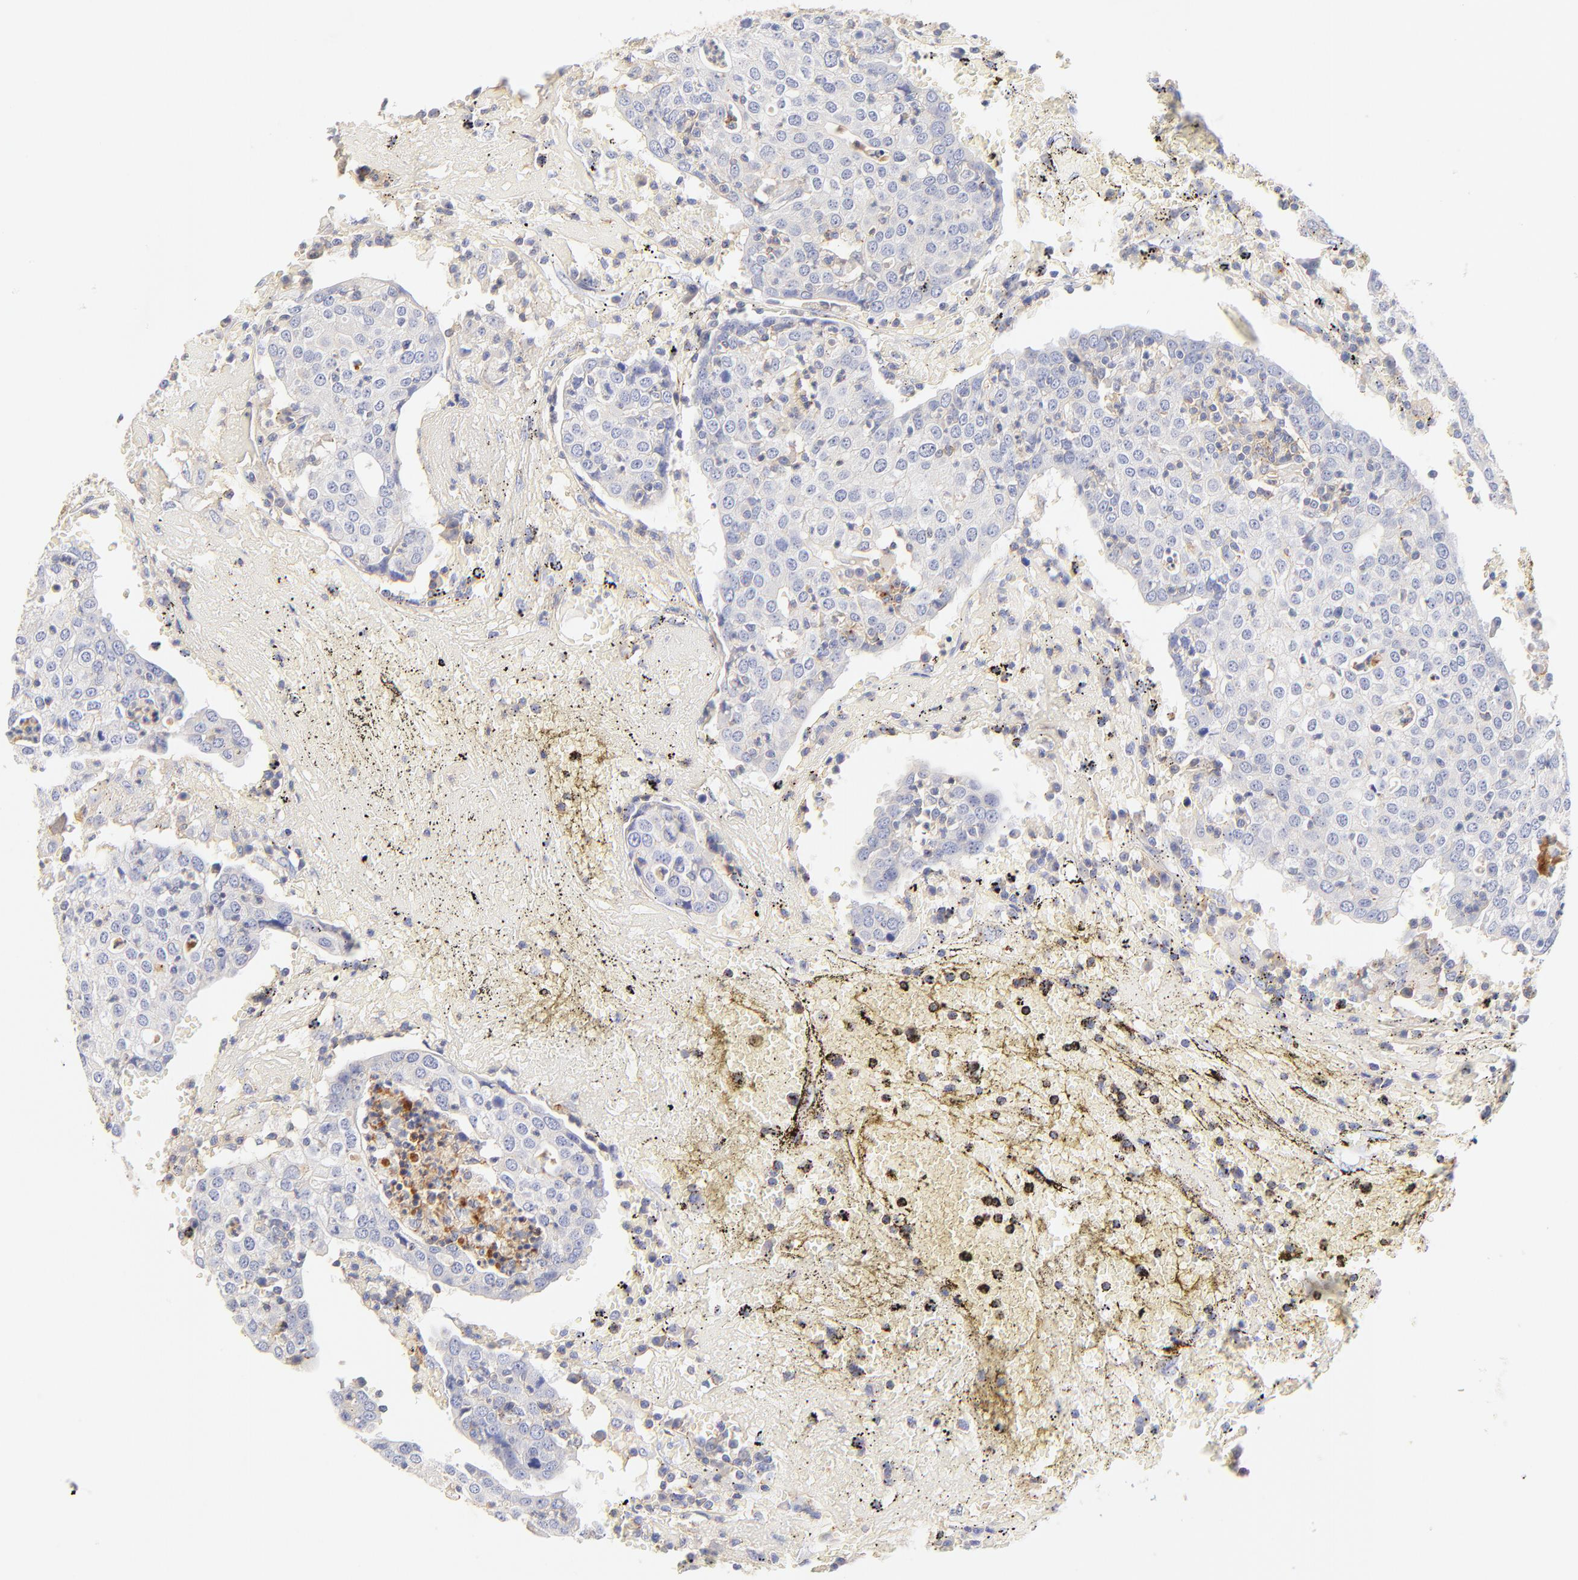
{"staining": {"intensity": "weak", "quantity": "<25%", "location": "cytoplasmic/membranous"}, "tissue": "head and neck cancer", "cell_type": "Tumor cells", "image_type": "cancer", "snomed": [{"axis": "morphology", "description": "Adenocarcinoma, NOS"}, {"axis": "topography", "description": "Salivary gland"}, {"axis": "topography", "description": "Head-Neck"}], "caption": "An image of head and neck adenocarcinoma stained for a protein shows no brown staining in tumor cells.", "gene": "MDGA2", "patient": {"sex": "female", "age": 65}}